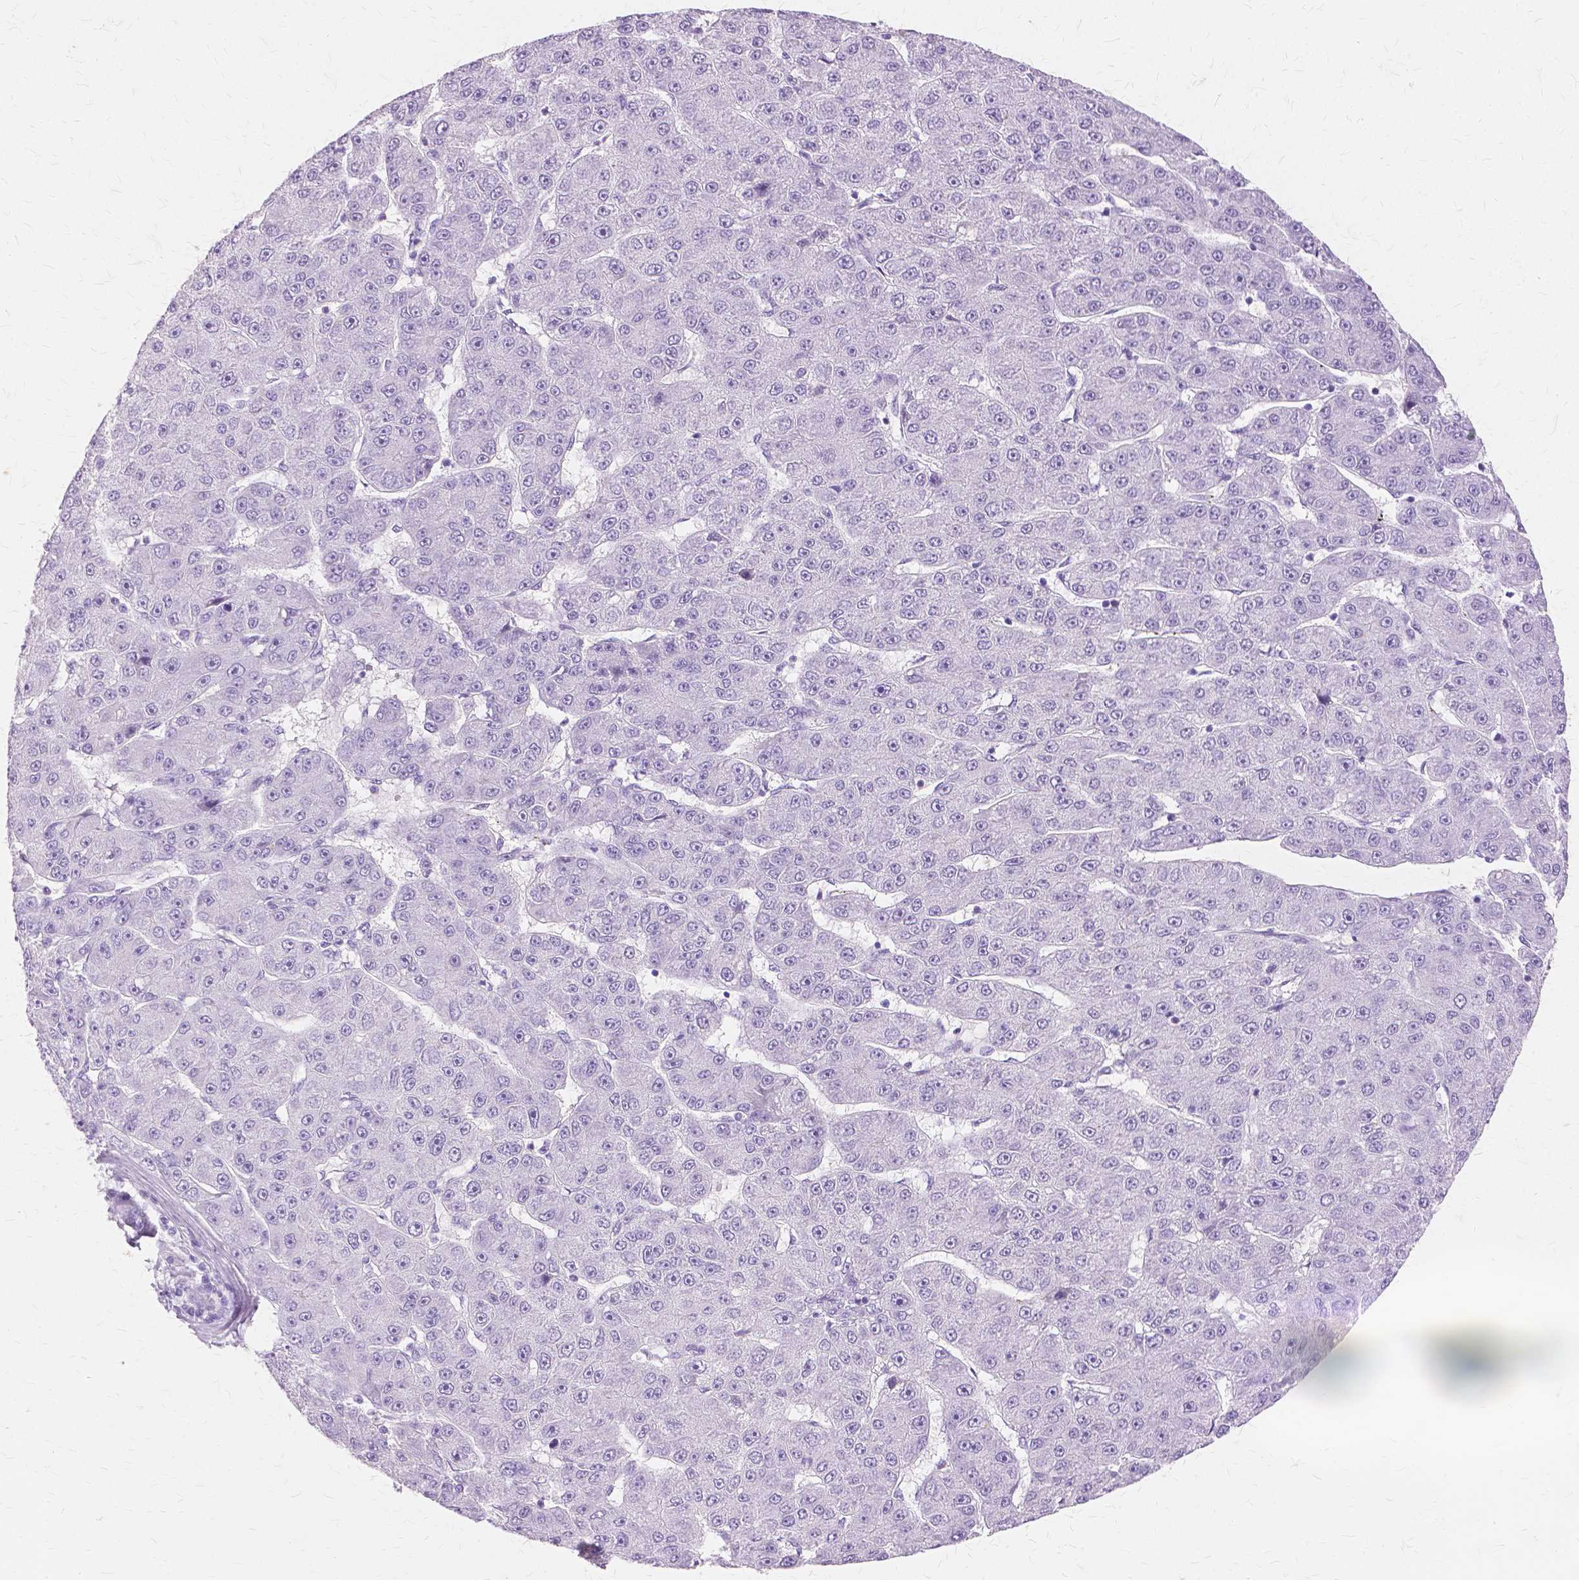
{"staining": {"intensity": "negative", "quantity": "none", "location": "none"}, "tissue": "liver cancer", "cell_type": "Tumor cells", "image_type": "cancer", "snomed": [{"axis": "morphology", "description": "Carcinoma, Hepatocellular, NOS"}, {"axis": "topography", "description": "Liver"}], "caption": "DAB immunohistochemical staining of human hepatocellular carcinoma (liver) shows no significant positivity in tumor cells.", "gene": "TGM1", "patient": {"sex": "male", "age": 67}}